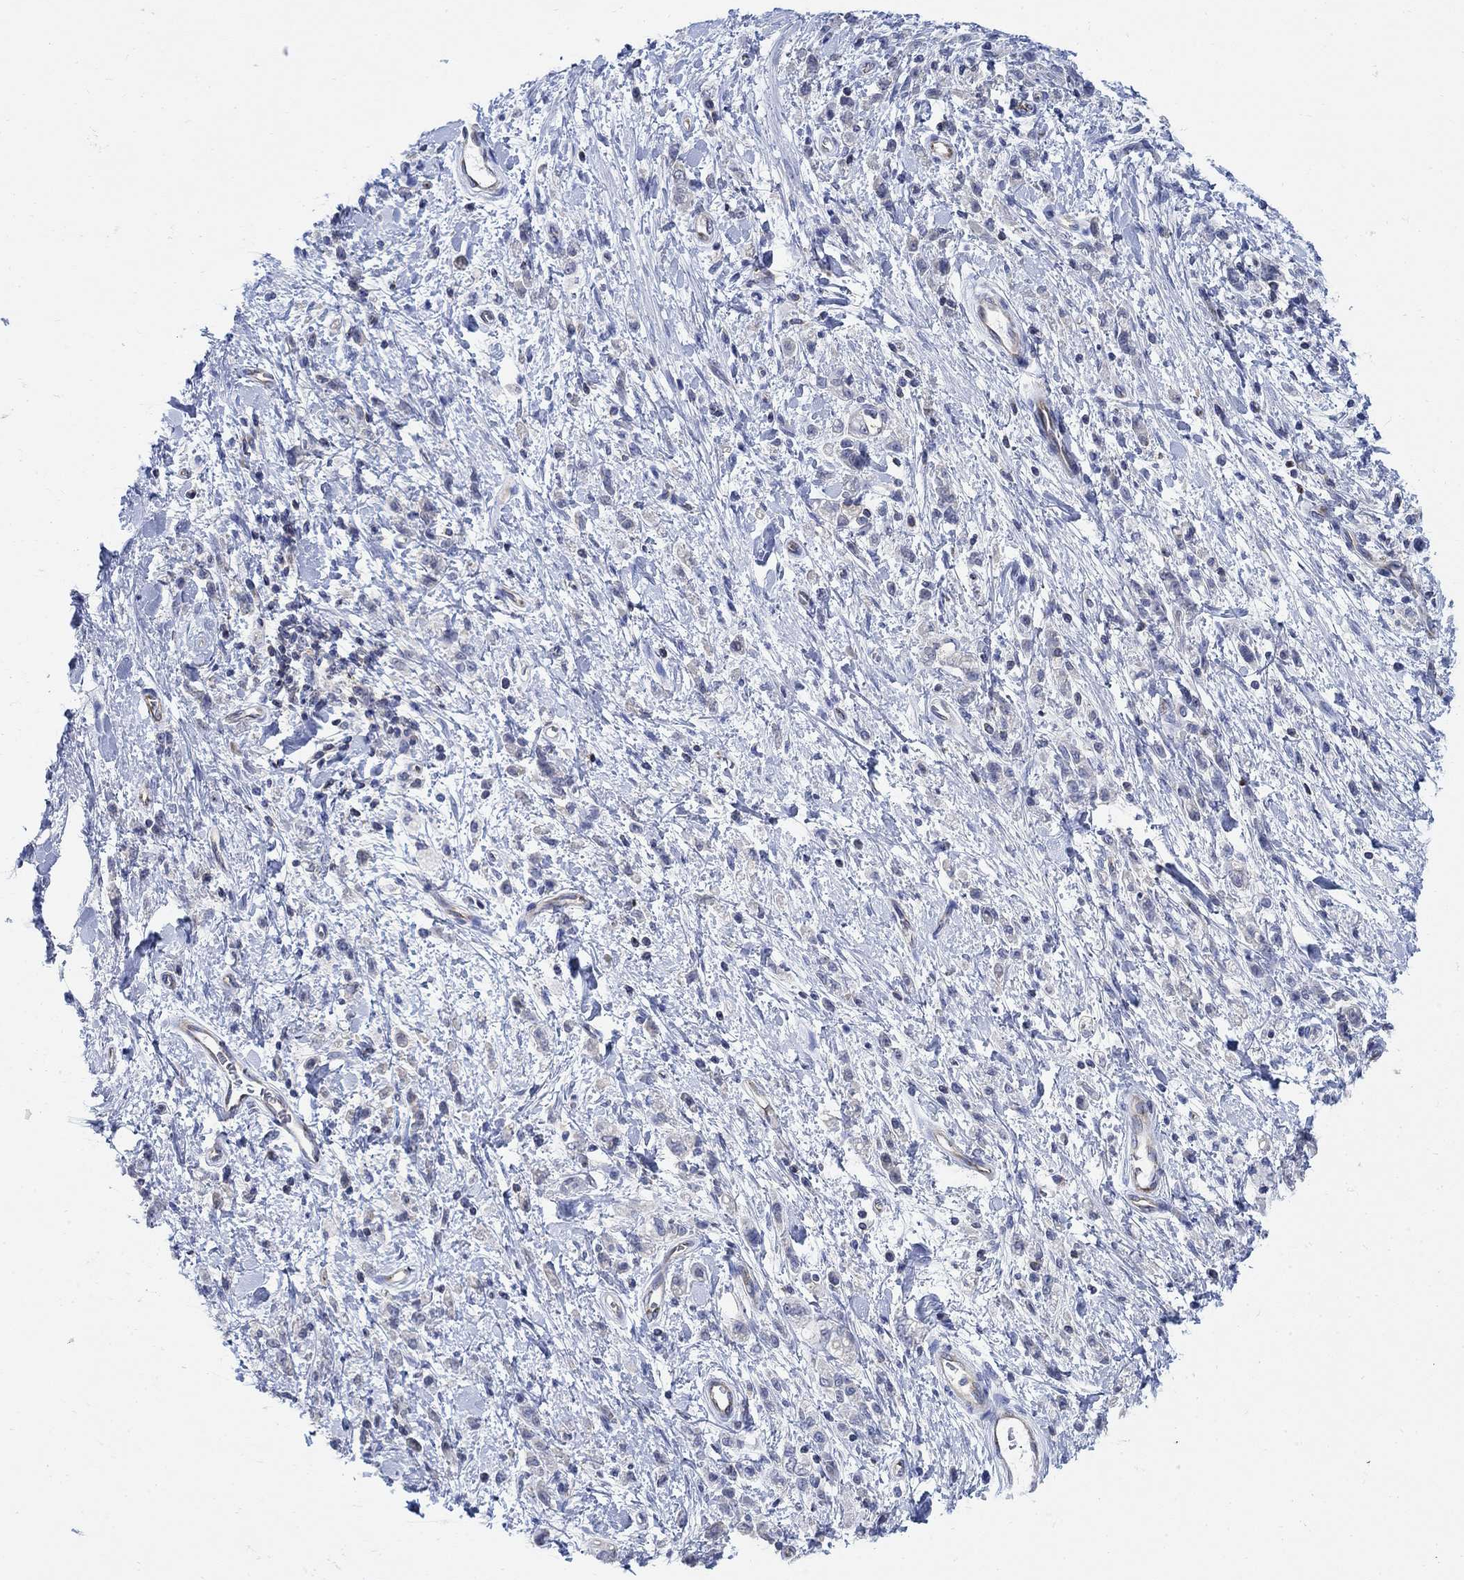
{"staining": {"intensity": "negative", "quantity": "none", "location": "none"}, "tissue": "stomach cancer", "cell_type": "Tumor cells", "image_type": "cancer", "snomed": [{"axis": "morphology", "description": "Adenocarcinoma, NOS"}, {"axis": "topography", "description": "Stomach"}], "caption": "Tumor cells are negative for protein expression in human adenocarcinoma (stomach). The staining is performed using DAB (3,3'-diaminobenzidine) brown chromogen with nuclei counter-stained in using hematoxylin.", "gene": "PHF21B", "patient": {"sex": "male", "age": 77}}